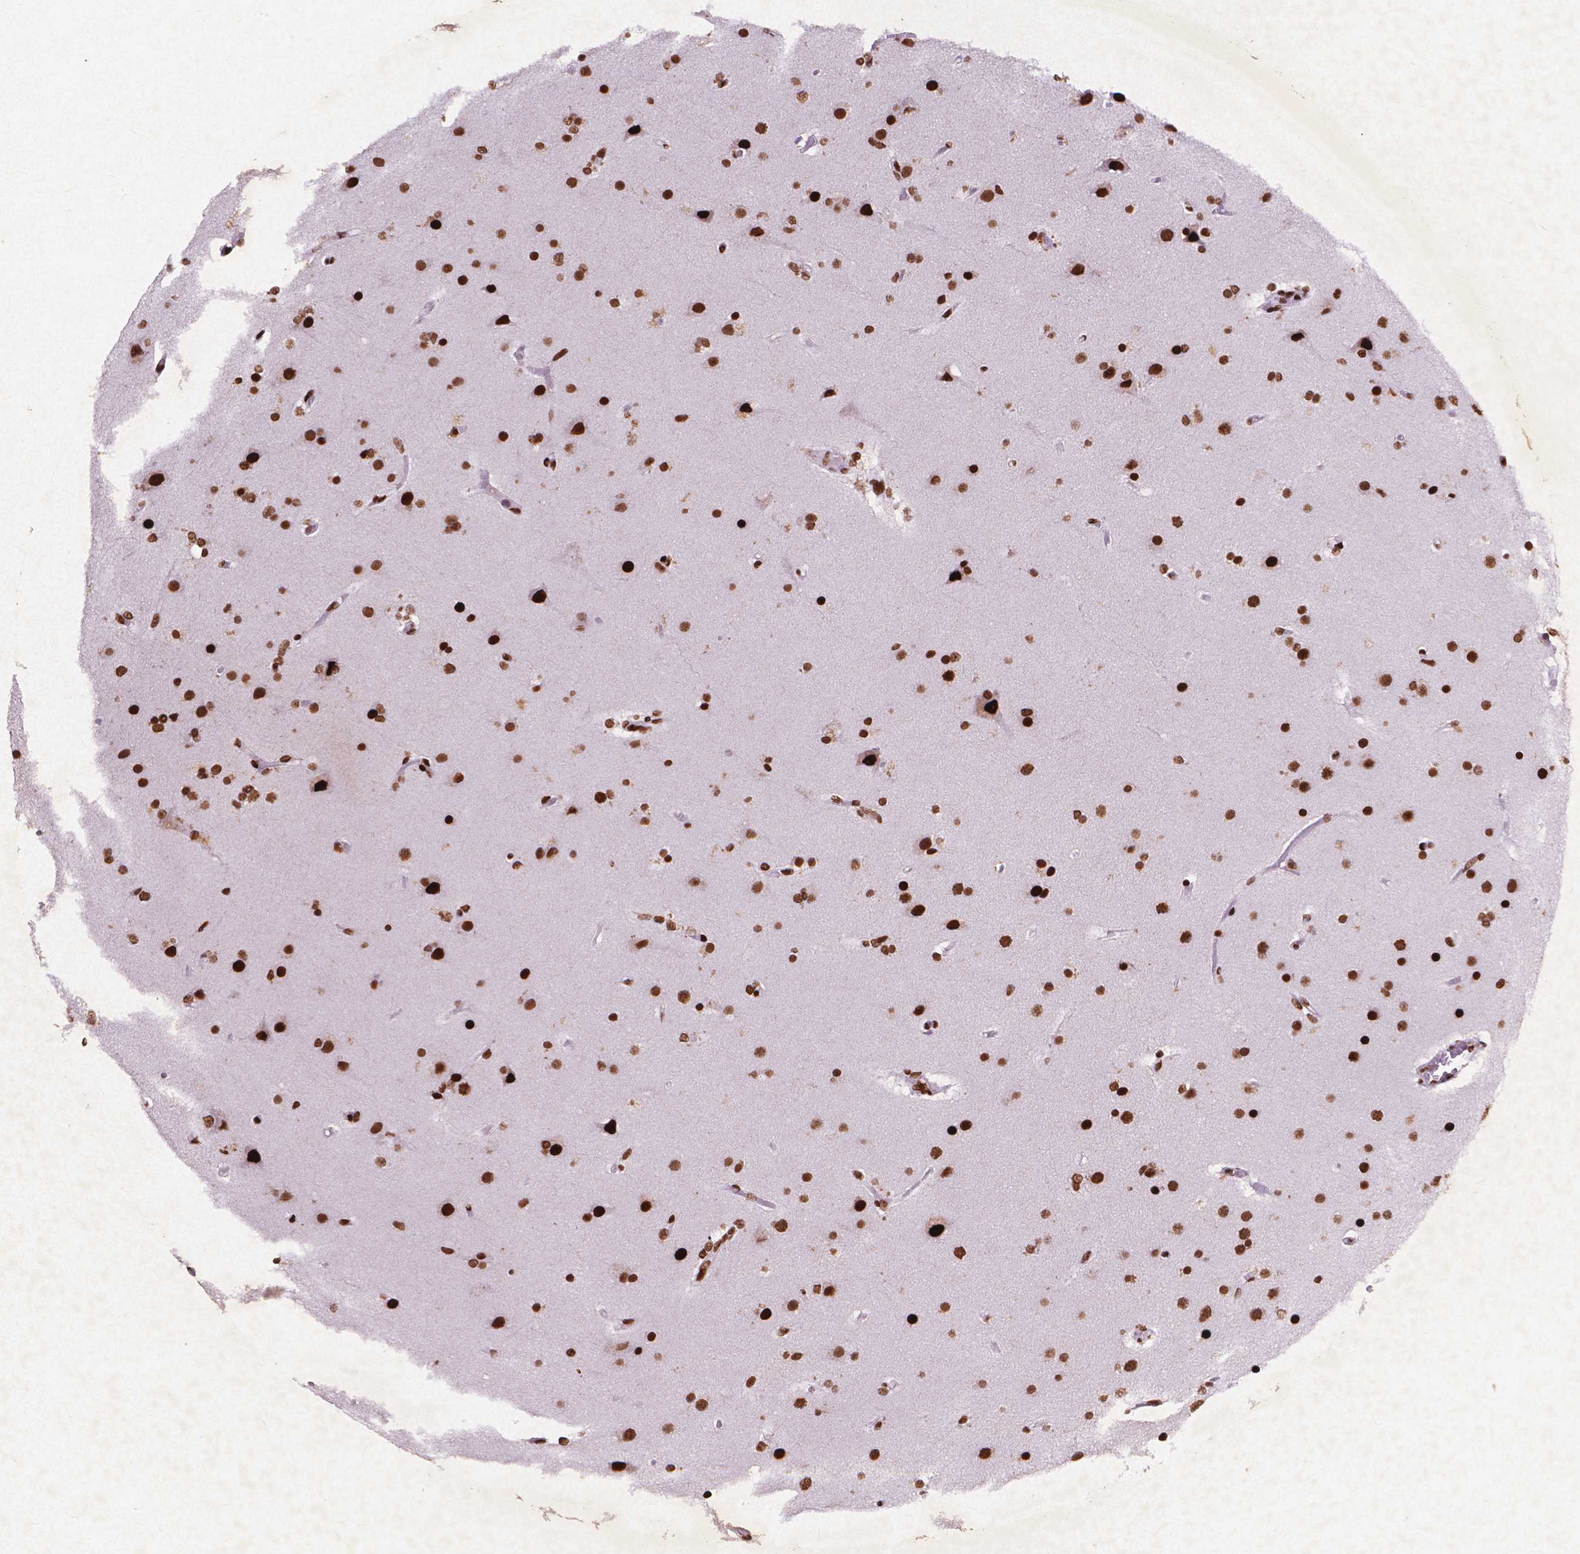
{"staining": {"intensity": "strong", "quantity": ">75%", "location": "nuclear"}, "tissue": "glioma", "cell_type": "Tumor cells", "image_type": "cancer", "snomed": [{"axis": "morphology", "description": "Glioma, malignant, High grade"}, {"axis": "topography", "description": "Brain"}], "caption": "A histopathology image of human glioma stained for a protein reveals strong nuclear brown staining in tumor cells.", "gene": "CITED2", "patient": {"sex": "female", "age": 61}}